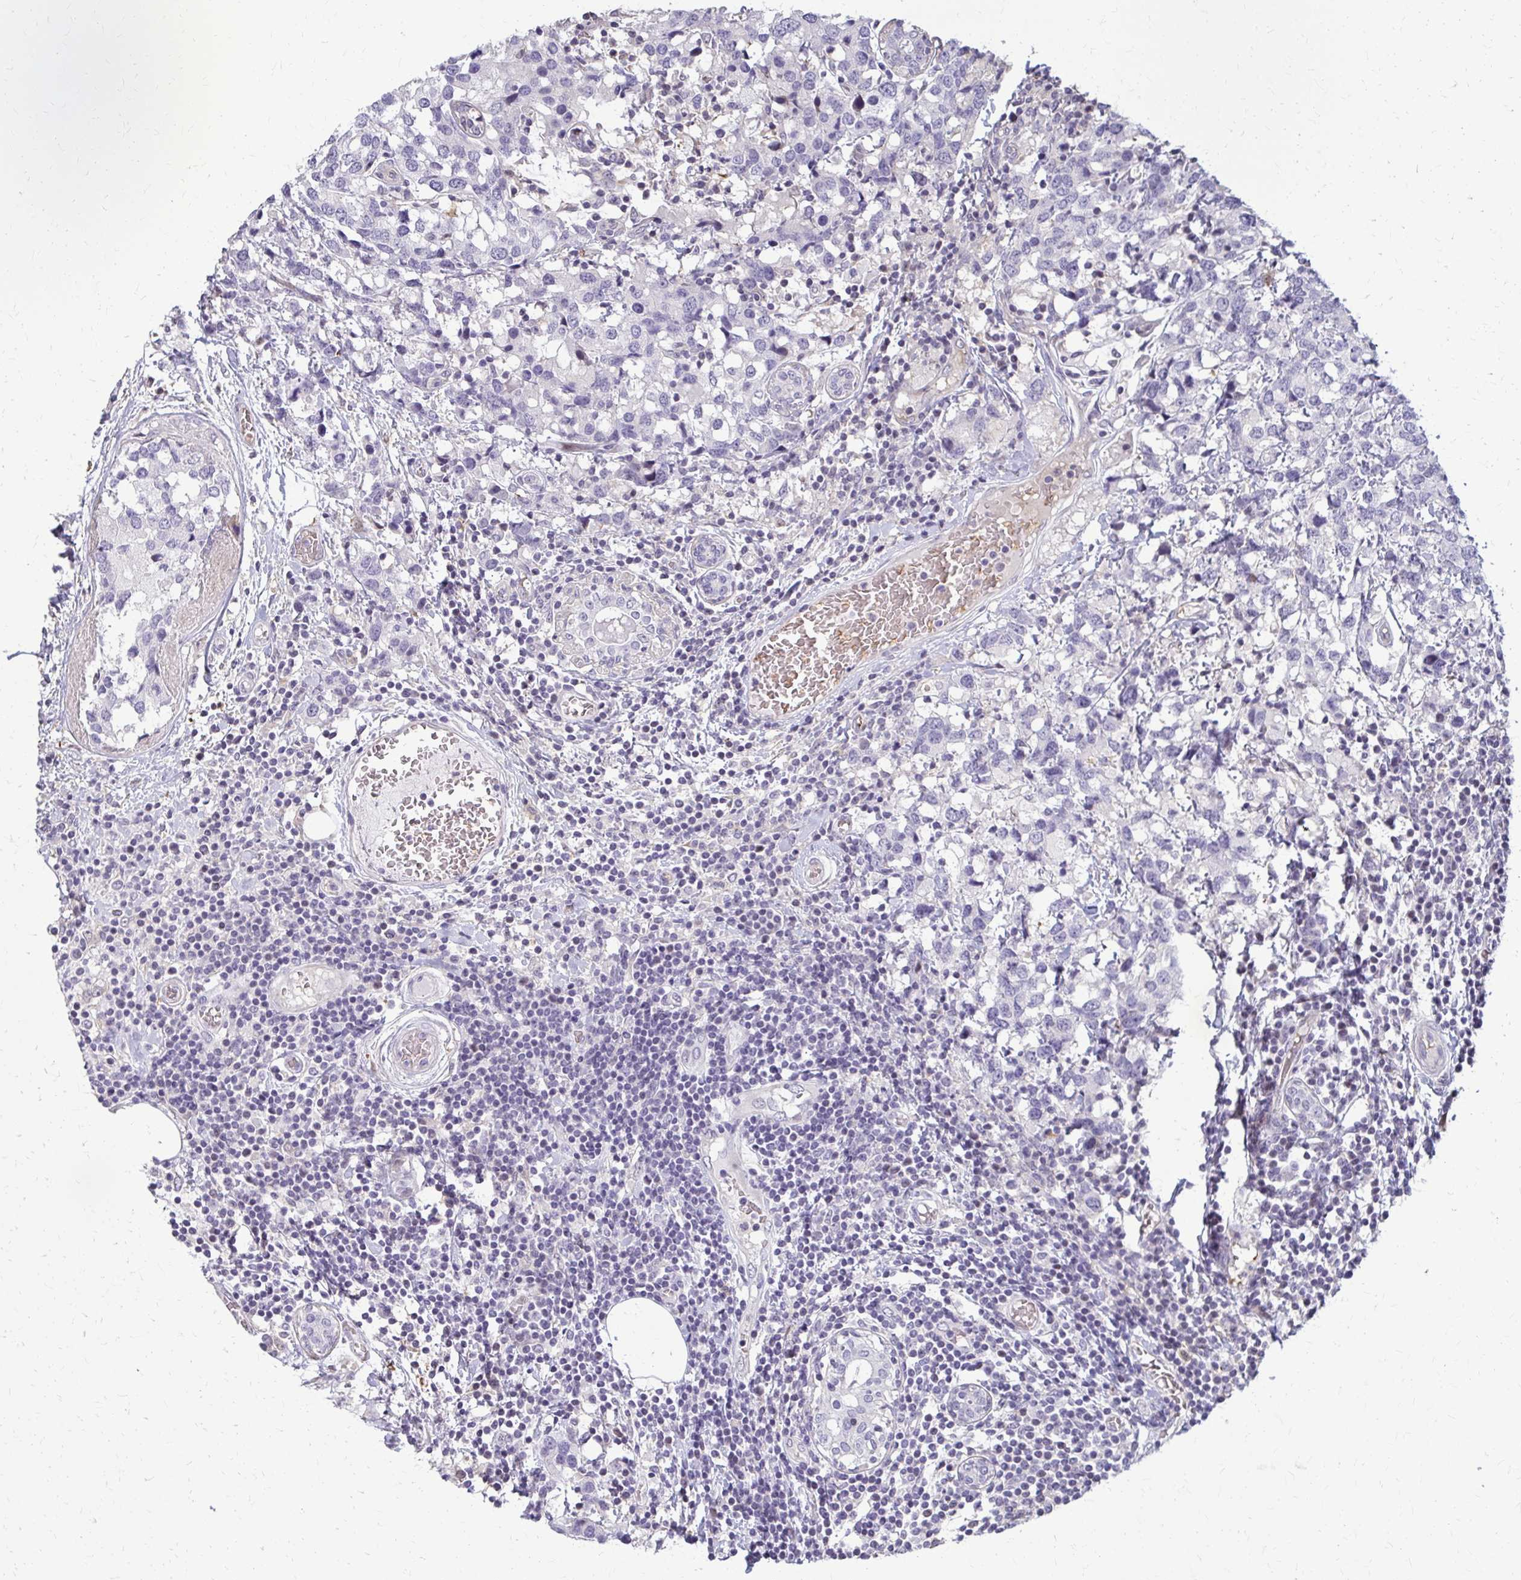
{"staining": {"intensity": "negative", "quantity": "none", "location": "none"}, "tissue": "breast cancer", "cell_type": "Tumor cells", "image_type": "cancer", "snomed": [{"axis": "morphology", "description": "Lobular carcinoma"}, {"axis": "topography", "description": "Breast"}], "caption": "The immunohistochemistry (IHC) photomicrograph has no significant expression in tumor cells of breast cancer (lobular carcinoma) tissue. Brightfield microscopy of immunohistochemistry (IHC) stained with DAB (3,3'-diaminobenzidine) (brown) and hematoxylin (blue), captured at high magnification.", "gene": "ZNF34", "patient": {"sex": "female", "age": 59}}